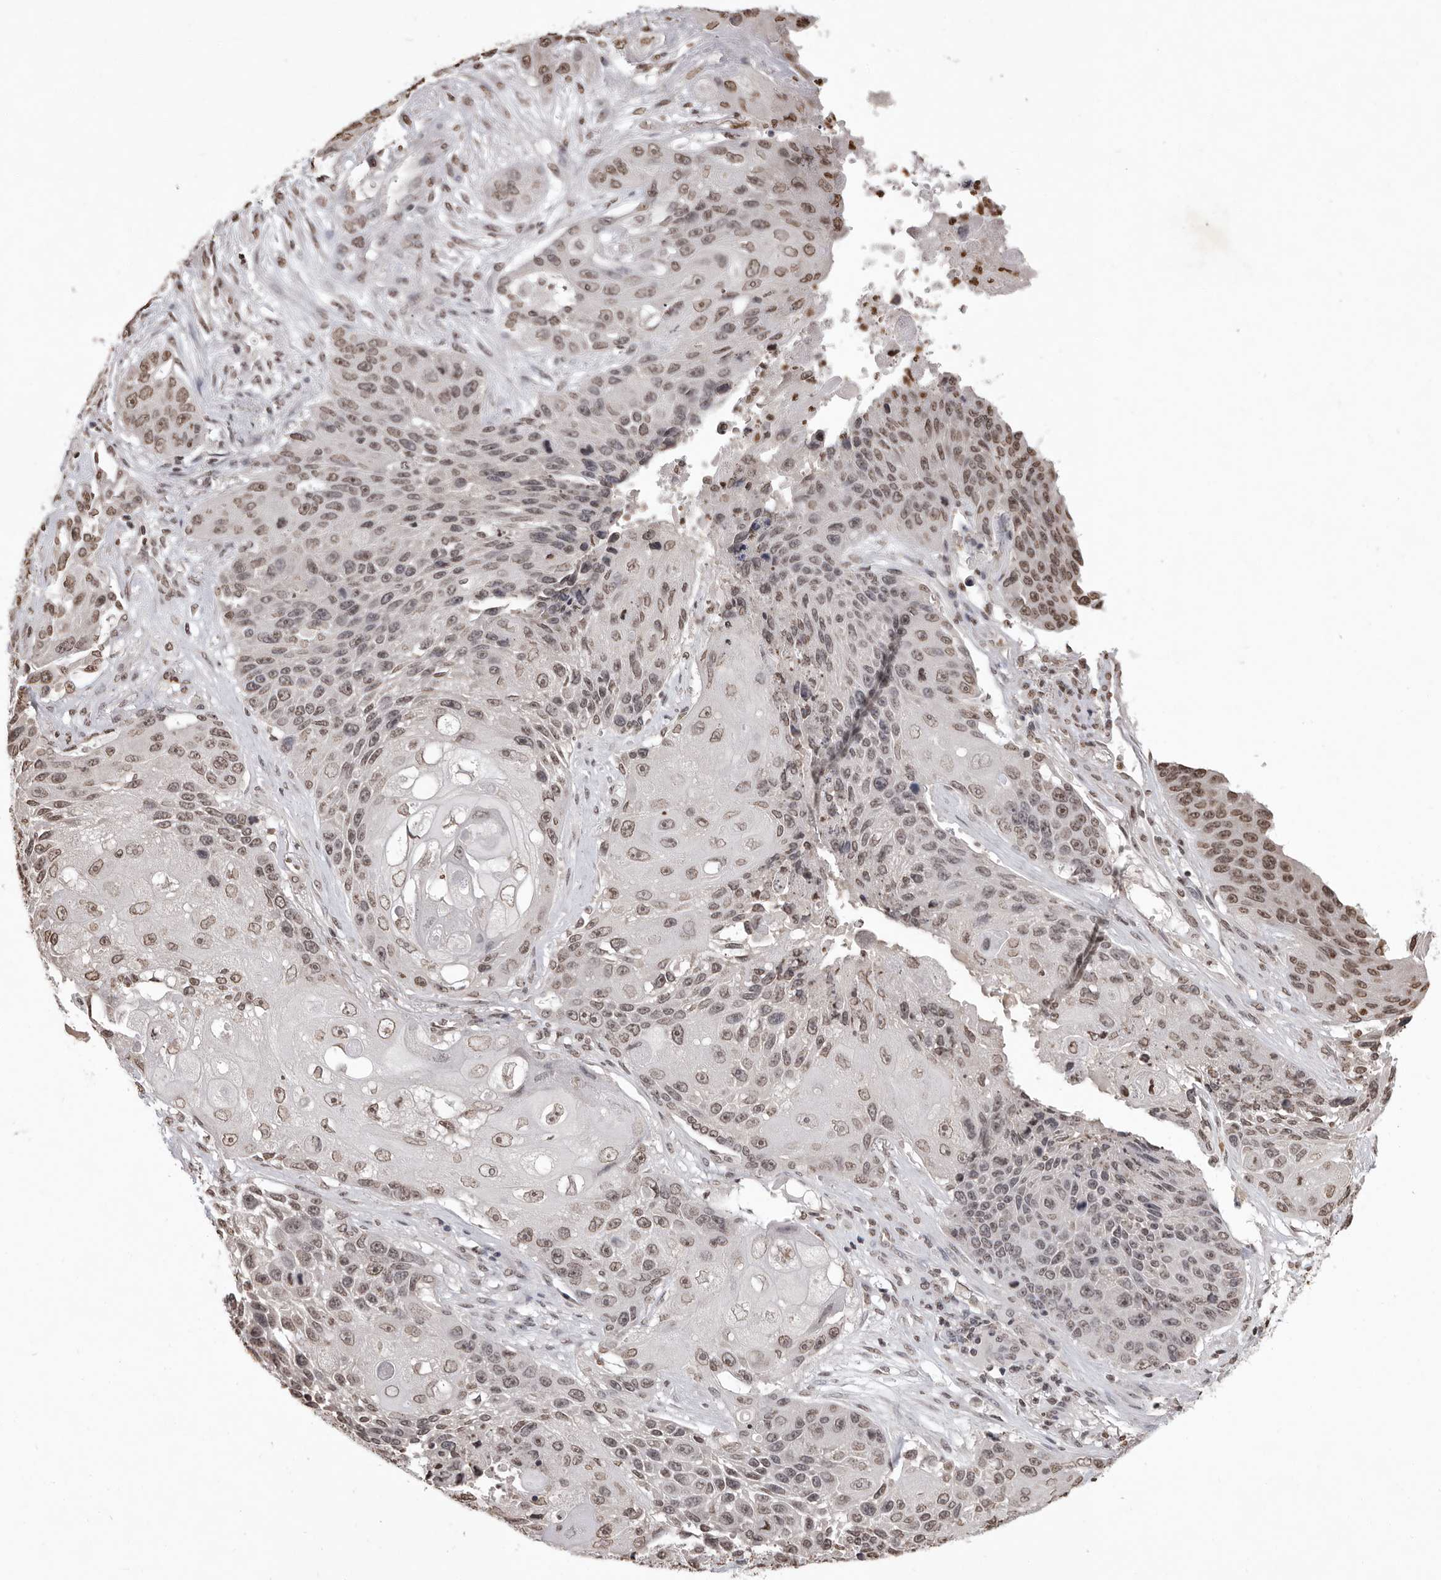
{"staining": {"intensity": "weak", "quantity": ">75%", "location": "nuclear"}, "tissue": "lung cancer", "cell_type": "Tumor cells", "image_type": "cancer", "snomed": [{"axis": "morphology", "description": "Squamous cell carcinoma, NOS"}, {"axis": "topography", "description": "Lung"}], "caption": "Immunohistochemistry image of squamous cell carcinoma (lung) stained for a protein (brown), which shows low levels of weak nuclear staining in about >75% of tumor cells.", "gene": "WDR45", "patient": {"sex": "male", "age": 61}}